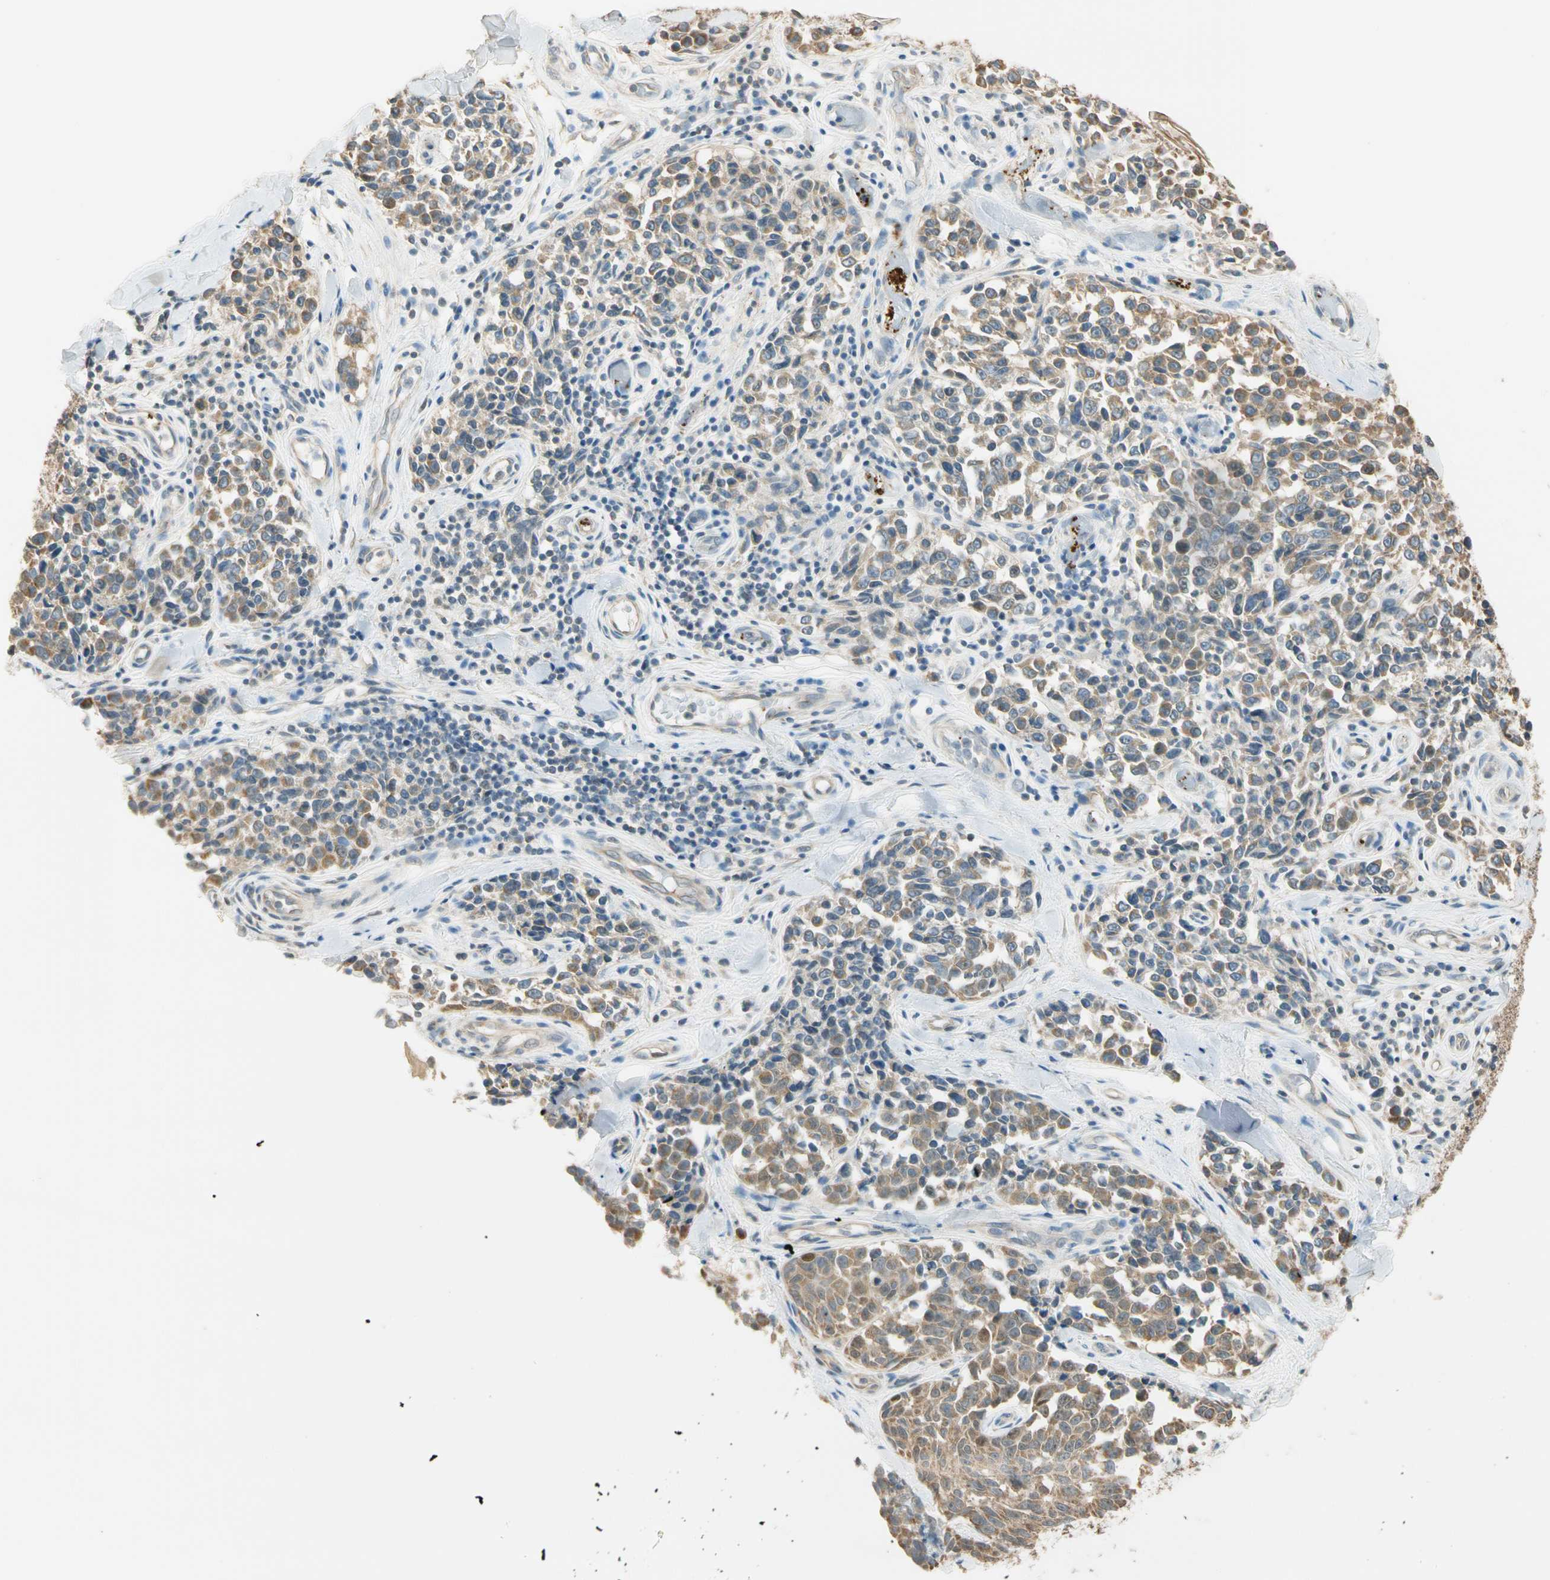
{"staining": {"intensity": "moderate", "quantity": ">75%", "location": "cytoplasmic/membranous"}, "tissue": "melanoma", "cell_type": "Tumor cells", "image_type": "cancer", "snomed": [{"axis": "morphology", "description": "Malignant melanoma, NOS"}, {"axis": "topography", "description": "Skin"}], "caption": "Malignant melanoma stained with a brown dye shows moderate cytoplasmic/membranous positive staining in approximately >75% of tumor cells.", "gene": "RAD18", "patient": {"sex": "female", "age": 64}}